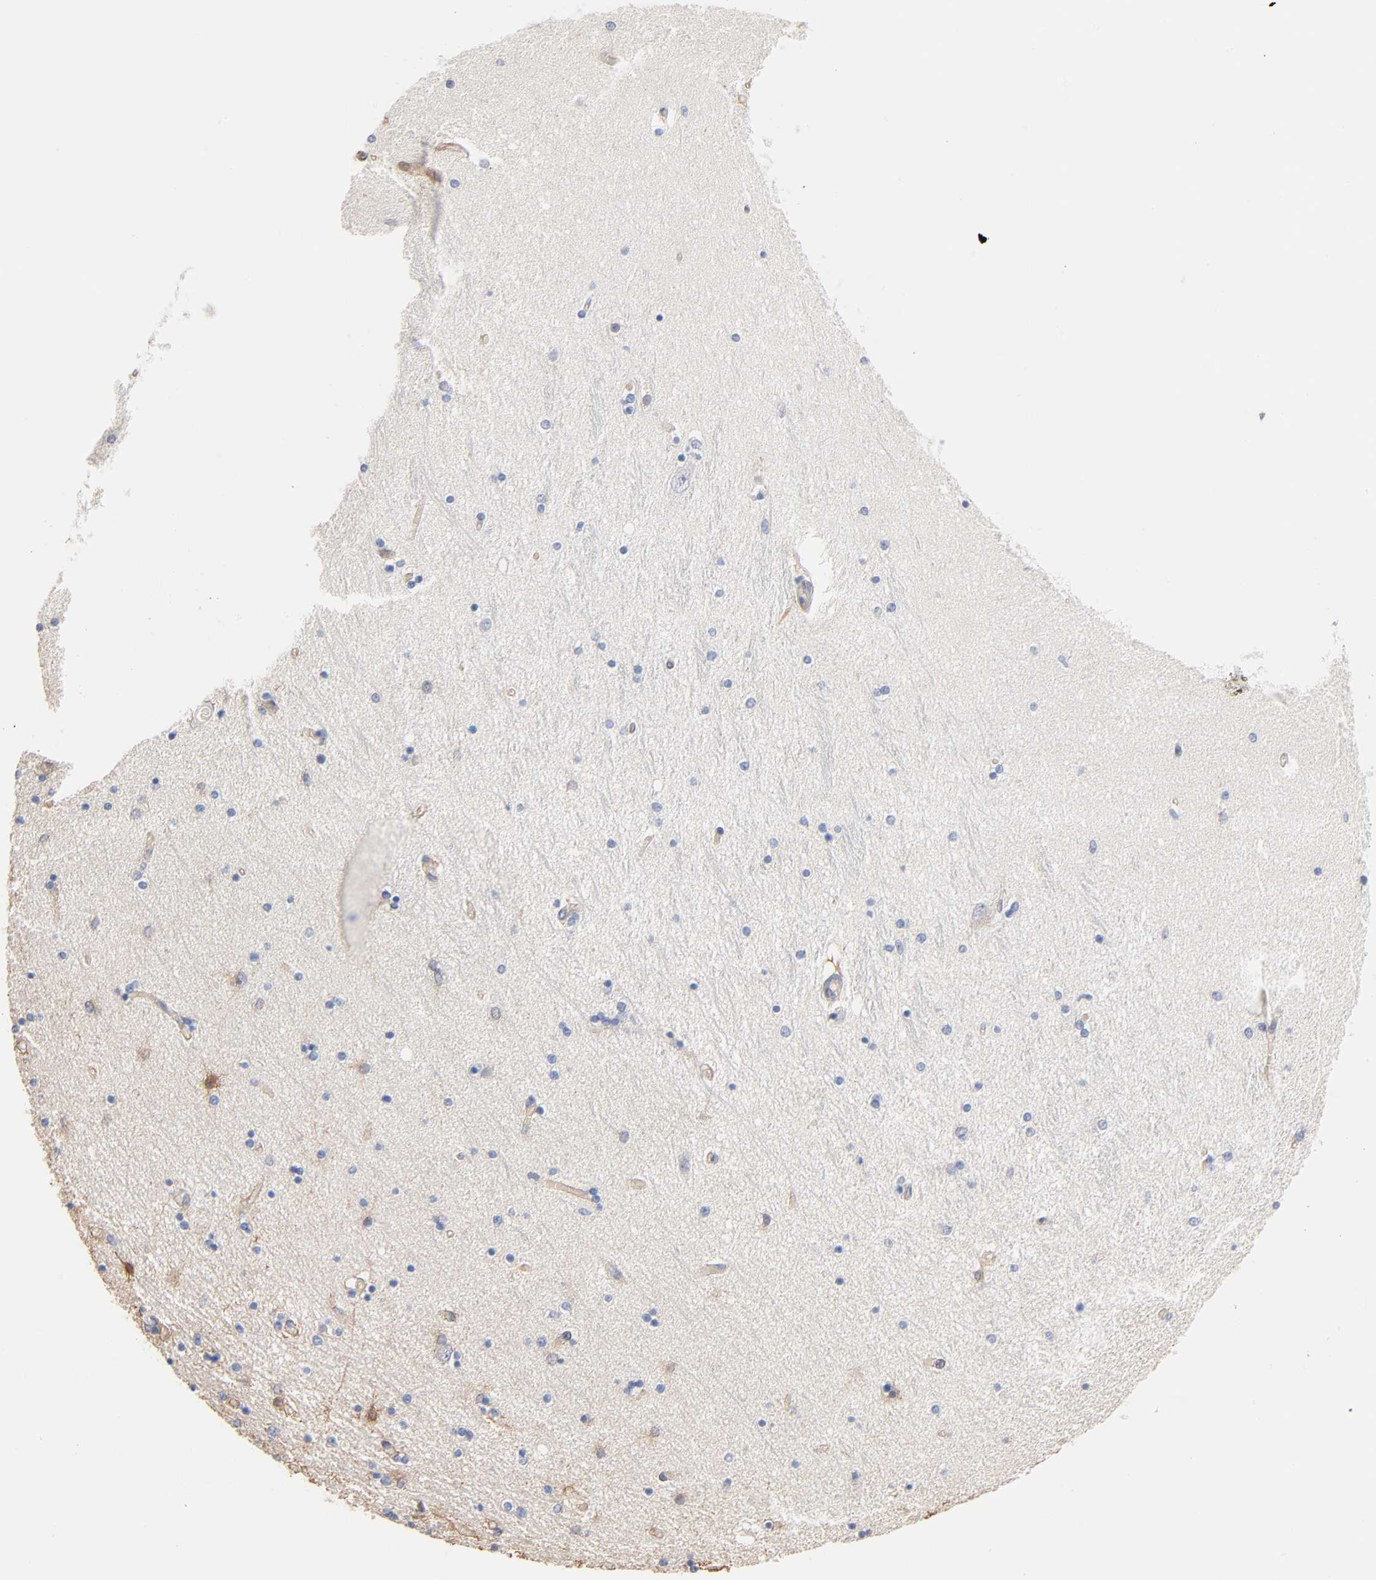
{"staining": {"intensity": "negative", "quantity": "none", "location": "none"}, "tissue": "hippocampus", "cell_type": "Glial cells", "image_type": "normal", "snomed": [{"axis": "morphology", "description": "Normal tissue, NOS"}, {"axis": "topography", "description": "Hippocampus"}], "caption": "Glial cells show no significant positivity in normal hippocampus. (Immunohistochemistry (ihc), brightfield microscopy, high magnification).", "gene": "ABCD4", "patient": {"sex": "female", "age": 54}}